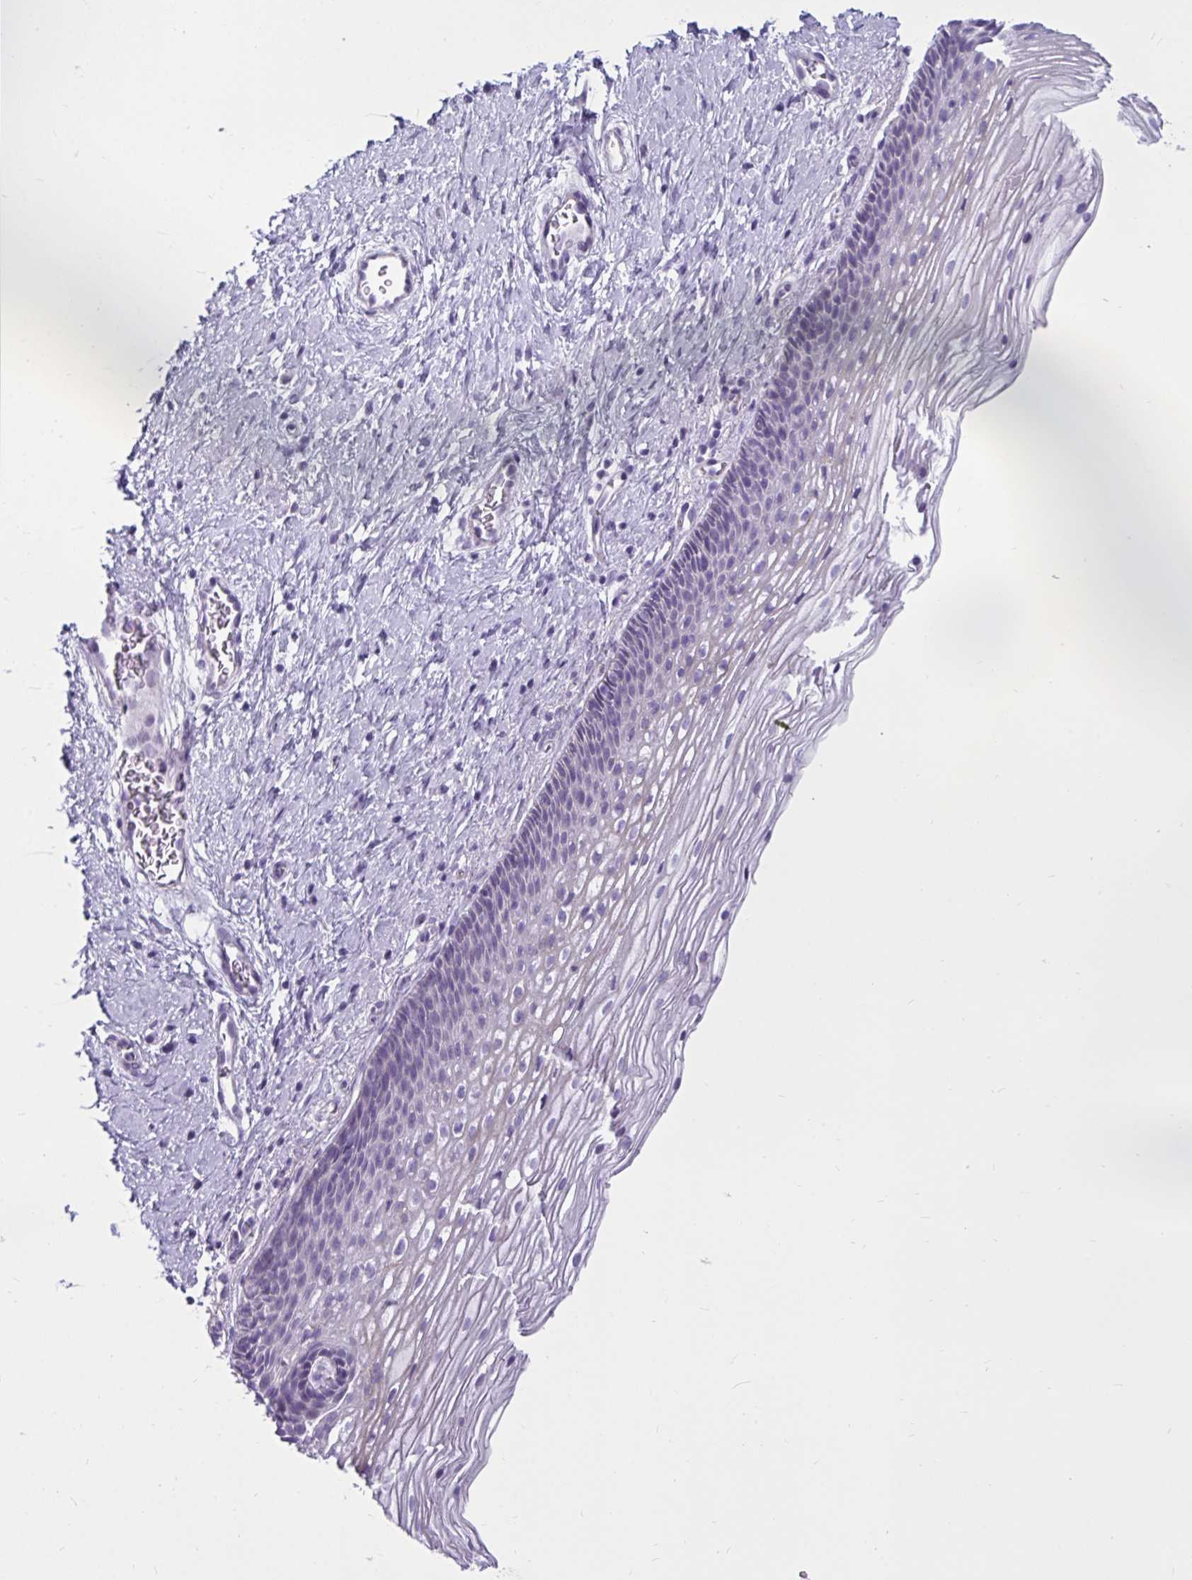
{"staining": {"intensity": "weak", "quantity": "25%-75%", "location": "cytoplasmic/membranous"}, "tissue": "cervix", "cell_type": "Glandular cells", "image_type": "normal", "snomed": [{"axis": "morphology", "description": "Normal tissue, NOS"}, {"axis": "topography", "description": "Cervix"}], "caption": "Glandular cells show low levels of weak cytoplasmic/membranous staining in about 25%-75% of cells in normal human cervix.", "gene": "CTSZ", "patient": {"sex": "female", "age": 34}}